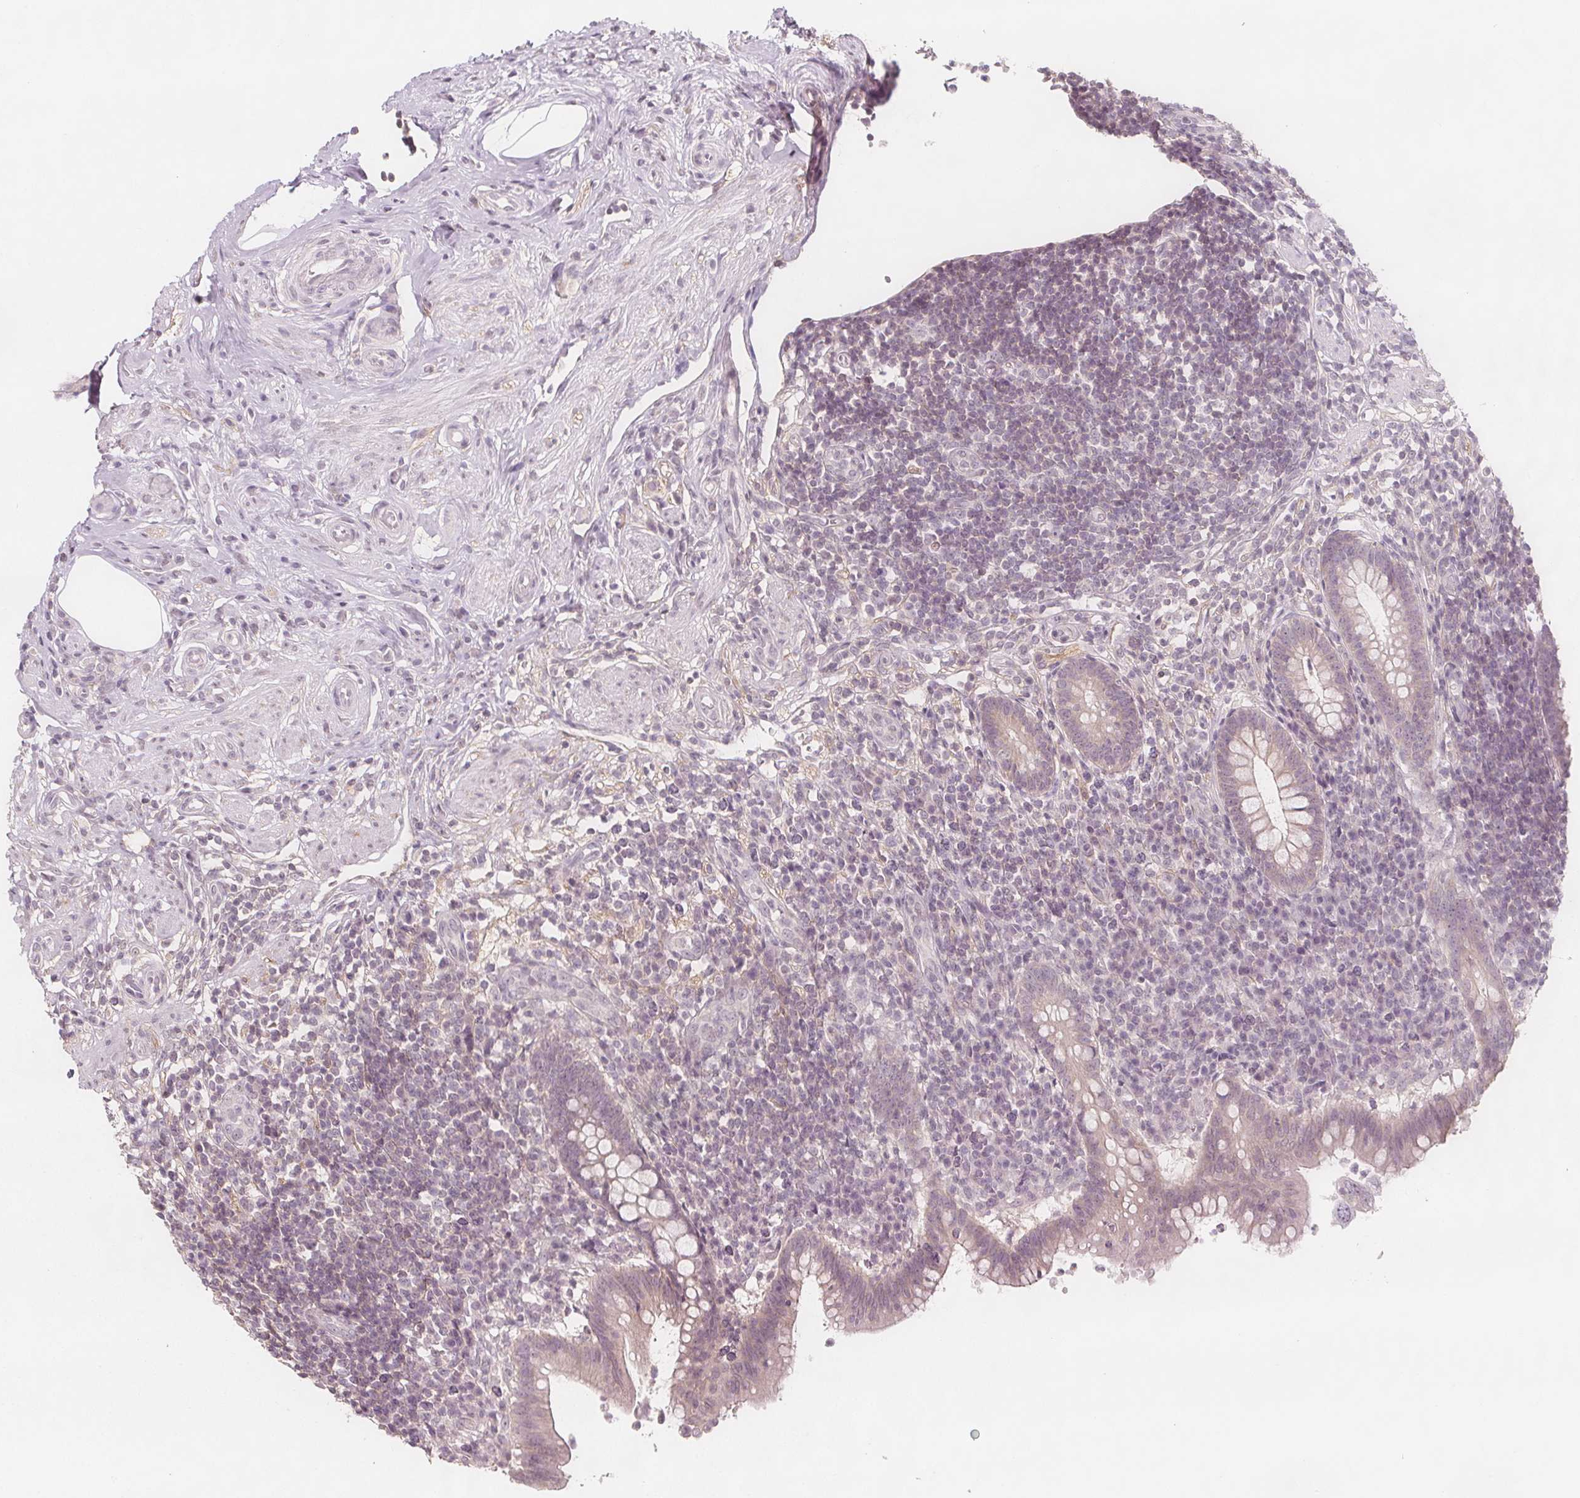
{"staining": {"intensity": "negative", "quantity": "none", "location": "none"}, "tissue": "appendix", "cell_type": "Glandular cells", "image_type": "normal", "snomed": [{"axis": "morphology", "description": "Normal tissue, NOS"}, {"axis": "topography", "description": "Appendix"}], "caption": "Glandular cells show no significant positivity in normal appendix. (Stains: DAB immunohistochemistry with hematoxylin counter stain, Microscopy: brightfield microscopy at high magnification).", "gene": "C1orf167", "patient": {"sex": "female", "age": 56}}